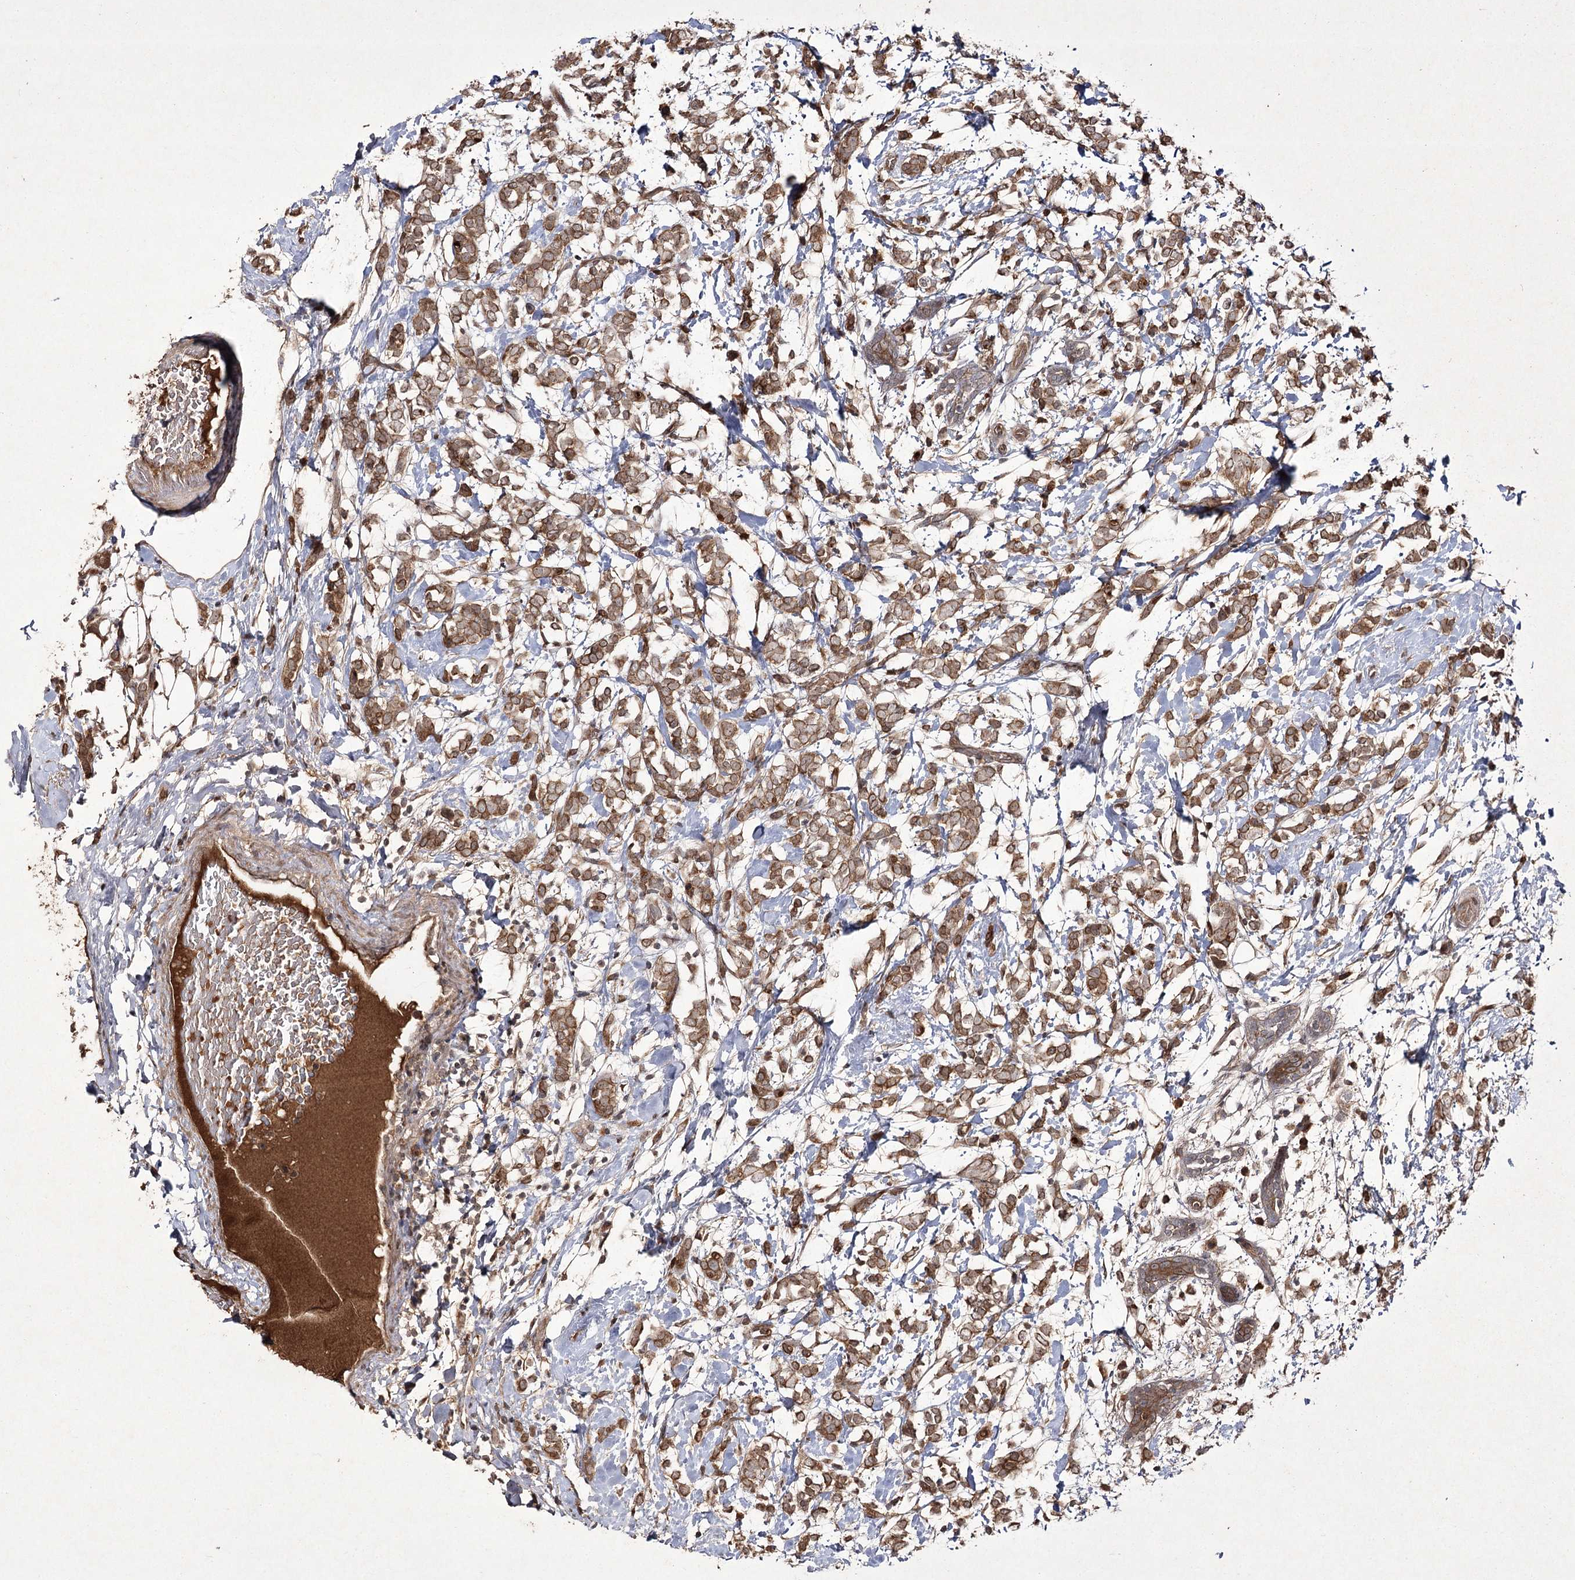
{"staining": {"intensity": "moderate", "quantity": ">75%", "location": "cytoplasmic/membranous"}, "tissue": "breast cancer", "cell_type": "Tumor cells", "image_type": "cancer", "snomed": [{"axis": "morphology", "description": "Normal tissue, NOS"}, {"axis": "morphology", "description": "Lobular carcinoma"}, {"axis": "topography", "description": "Breast"}], "caption": "Brown immunohistochemical staining in human lobular carcinoma (breast) displays moderate cytoplasmic/membranous staining in approximately >75% of tumor cells. (Brightfield microscopy of DAB IHC at high magnification).", "gene": "FANCL", "patient": {"sex": "female", "age": 47}}